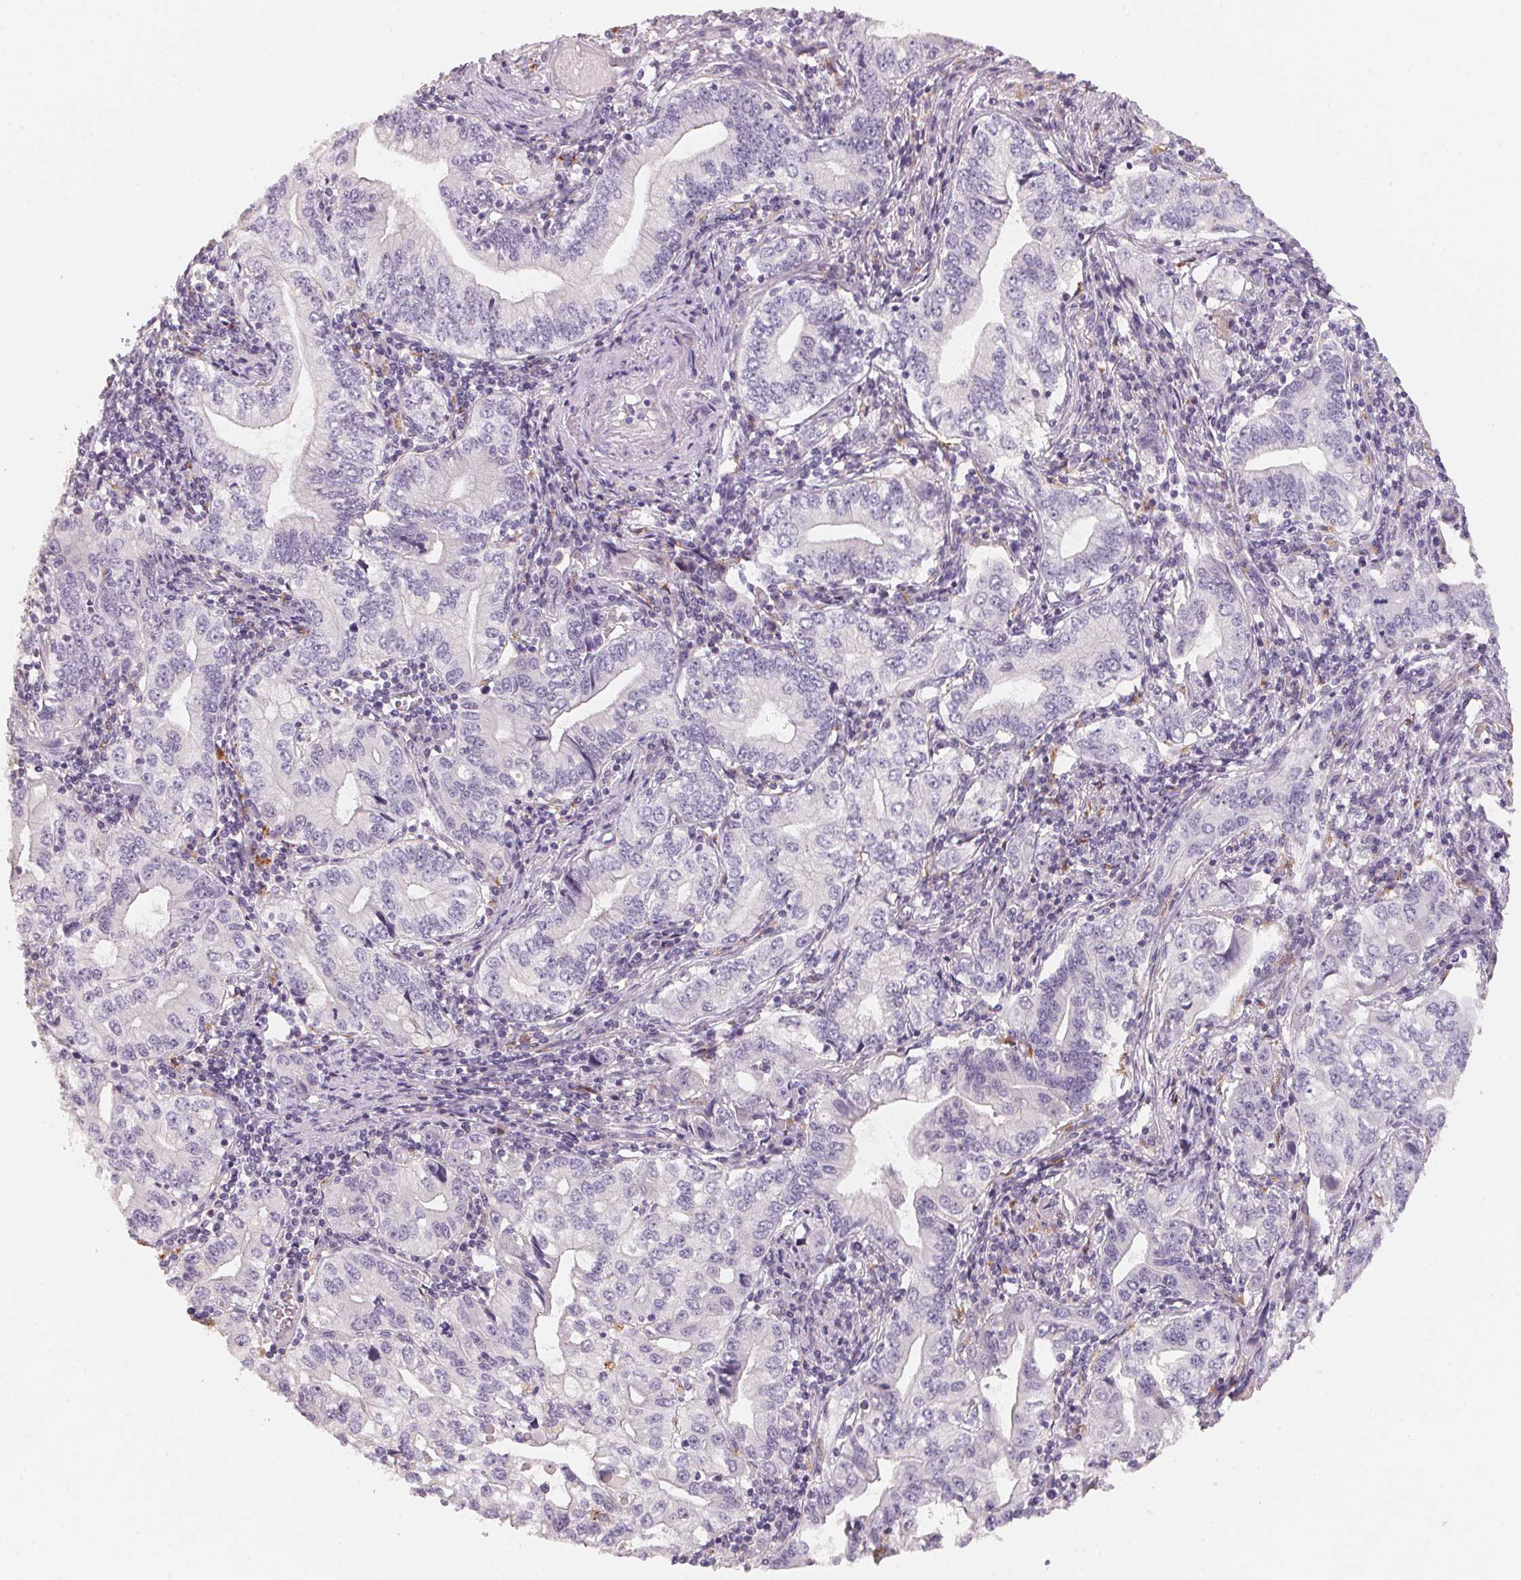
{"staining": {"intensity": "negative", "quantity": "none", "location": "none"}, "tissue": "stomach cancer", "cell_type": "Tumor cells", "image_type": "cancer", "snomed": [{"axis": "morphology", "description": "Adenocarcinoma, NOS"}, {"axis": "topography", "description": "Stomach, lower"}], "caption": "Image shows no protein staining in tumor cells of adenocarcinoma (stomach) tissue.", "gene": "TREH", "patient": {"sex": "female", "age": 72}}